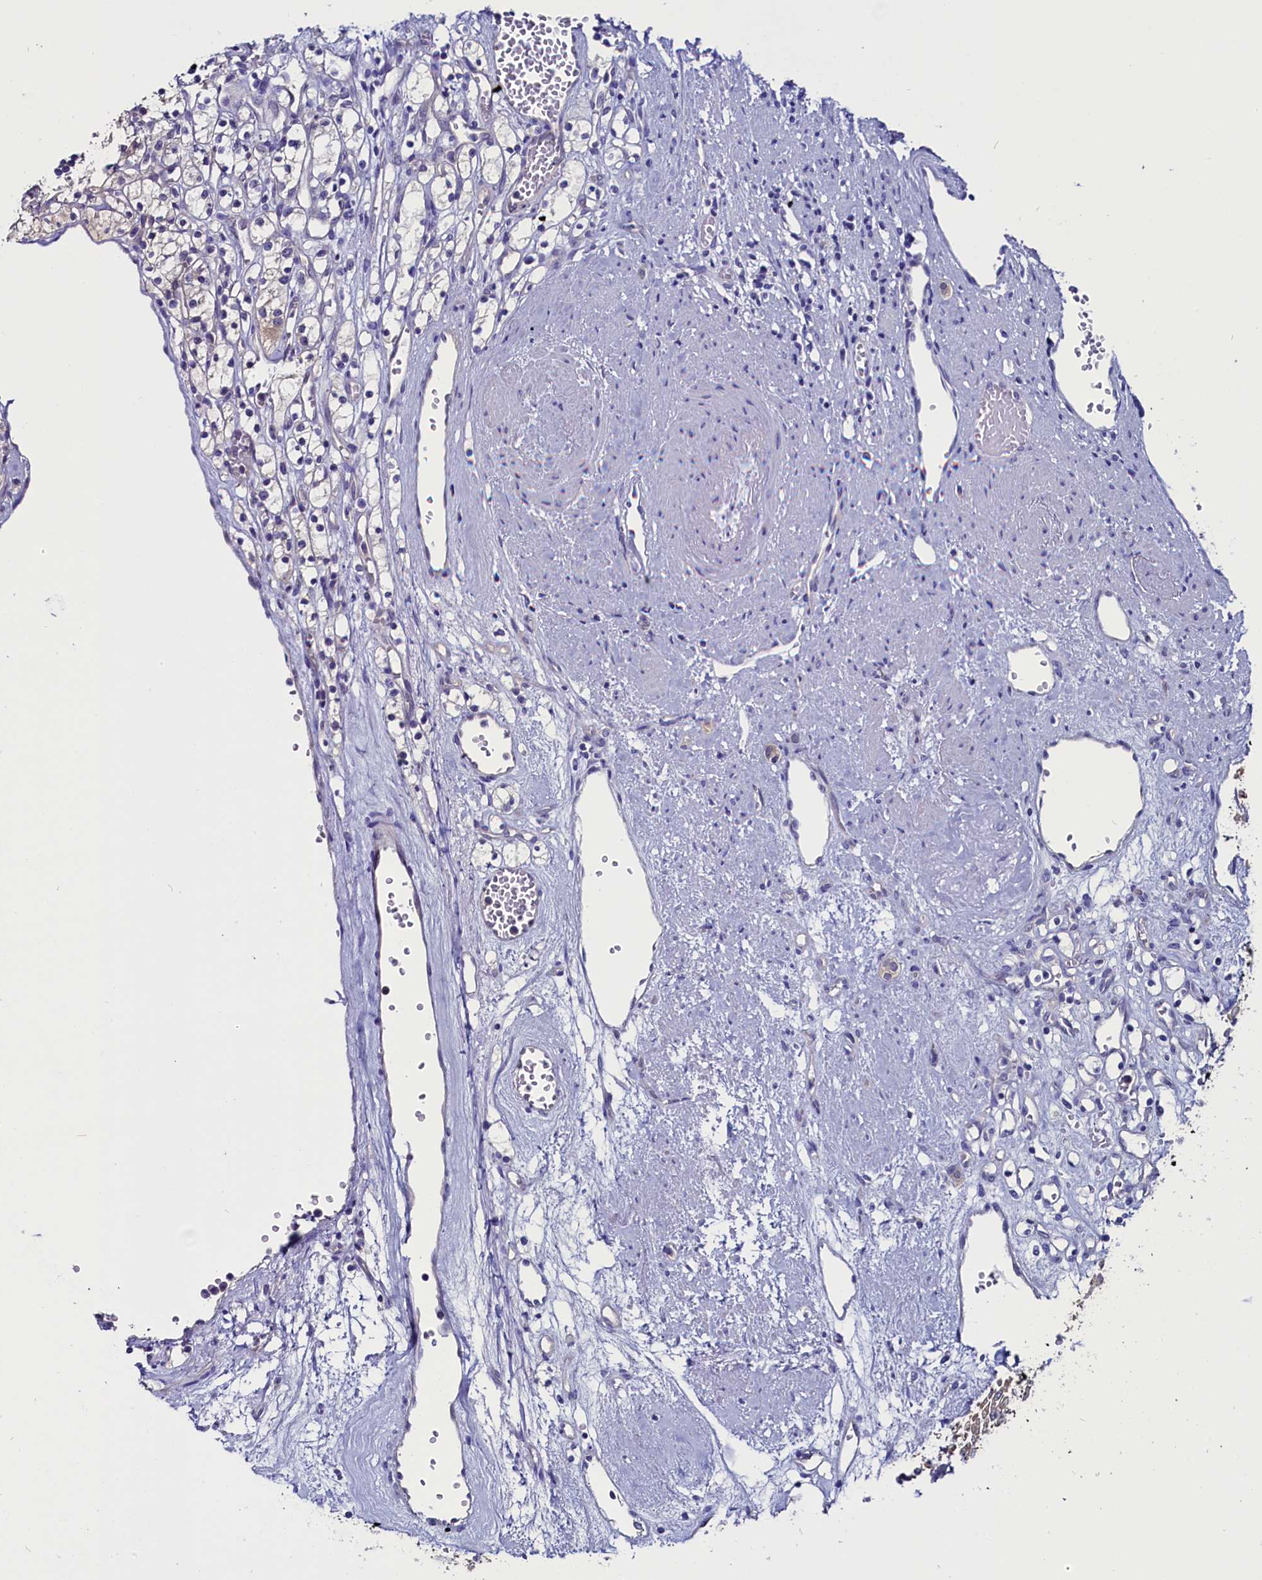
{"staining": {"intensity": "negative", "quantity": "none", "location": "none"}, "tissue": "renal cancer", "cell_type": "Tumor cells", "image_type": "cancer", "snomed": [{"axis": "morphology", "description": "Adenocarcinoma, NOS"}, {"axis": "topography", "description": "Kidney"}], "caption": "Immunohistochemistry (IHC) of human adenocarcinoma (renal) reveals no staining in tumor cells. (DAB IHC with hematoxylin counter stain).", "gene": "CIAPIN1", "patient": {"sex": "female", "age": 59}}